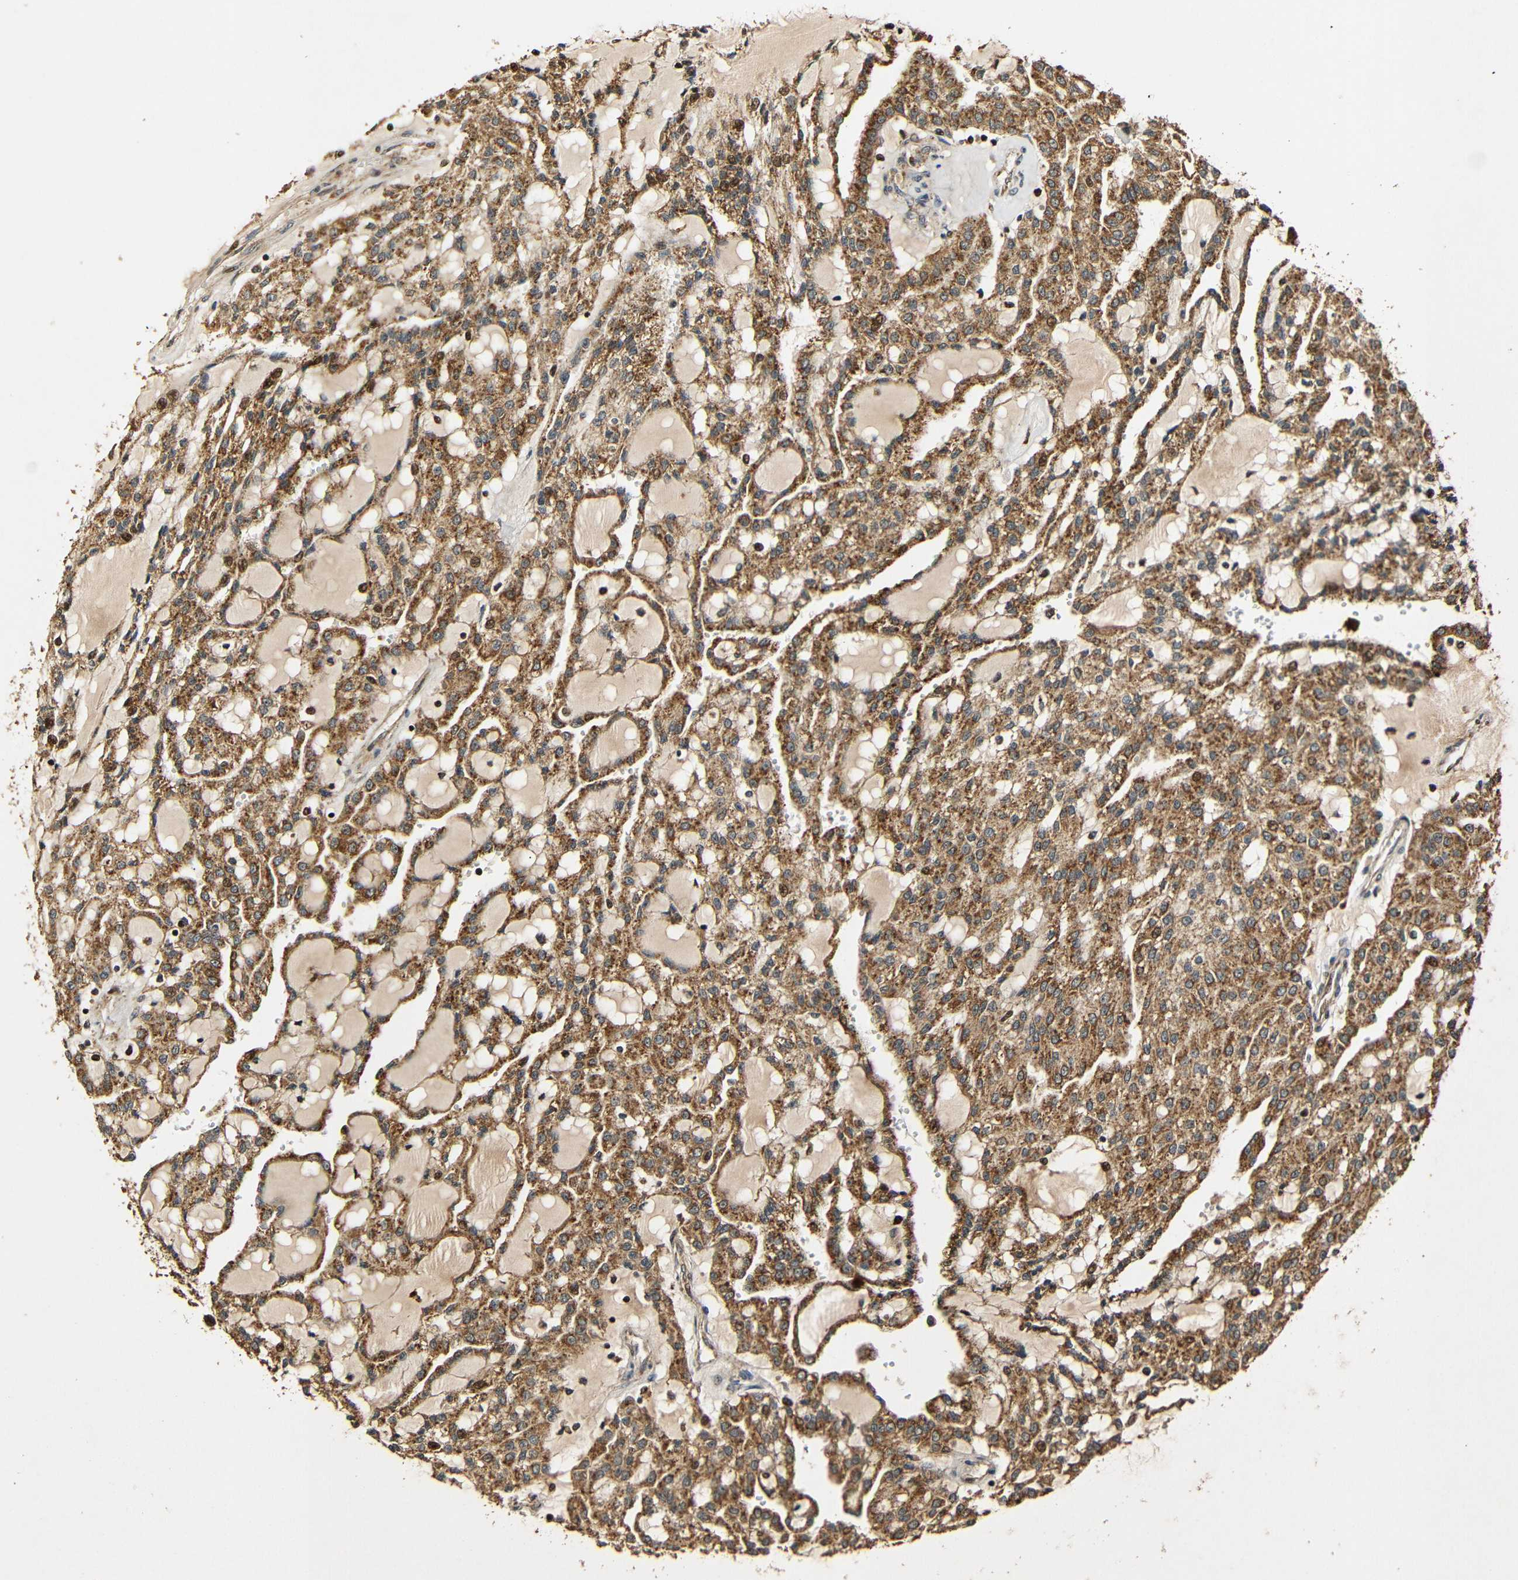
{"staining": {"intensity": "strong", "quantity": ">75%", "location": "cytoplasmic/membranous"}, "tissue": "renal cancer", "cell_type": "Tumor cells", "image_type": "cancer", "snomed": [{"axis": "morphology", "description": "Adenocarcinoma, NOS"}, {"axis": "topography", "description": "Kidney"}], "caption": "Protein expression analysis of human renal cancer reveals strong cytoplasmic/membranous staining in approximately >75% of tumor cells.", "gene": "KAZALD1", "patient": {"sex": "male", "age": 63}}